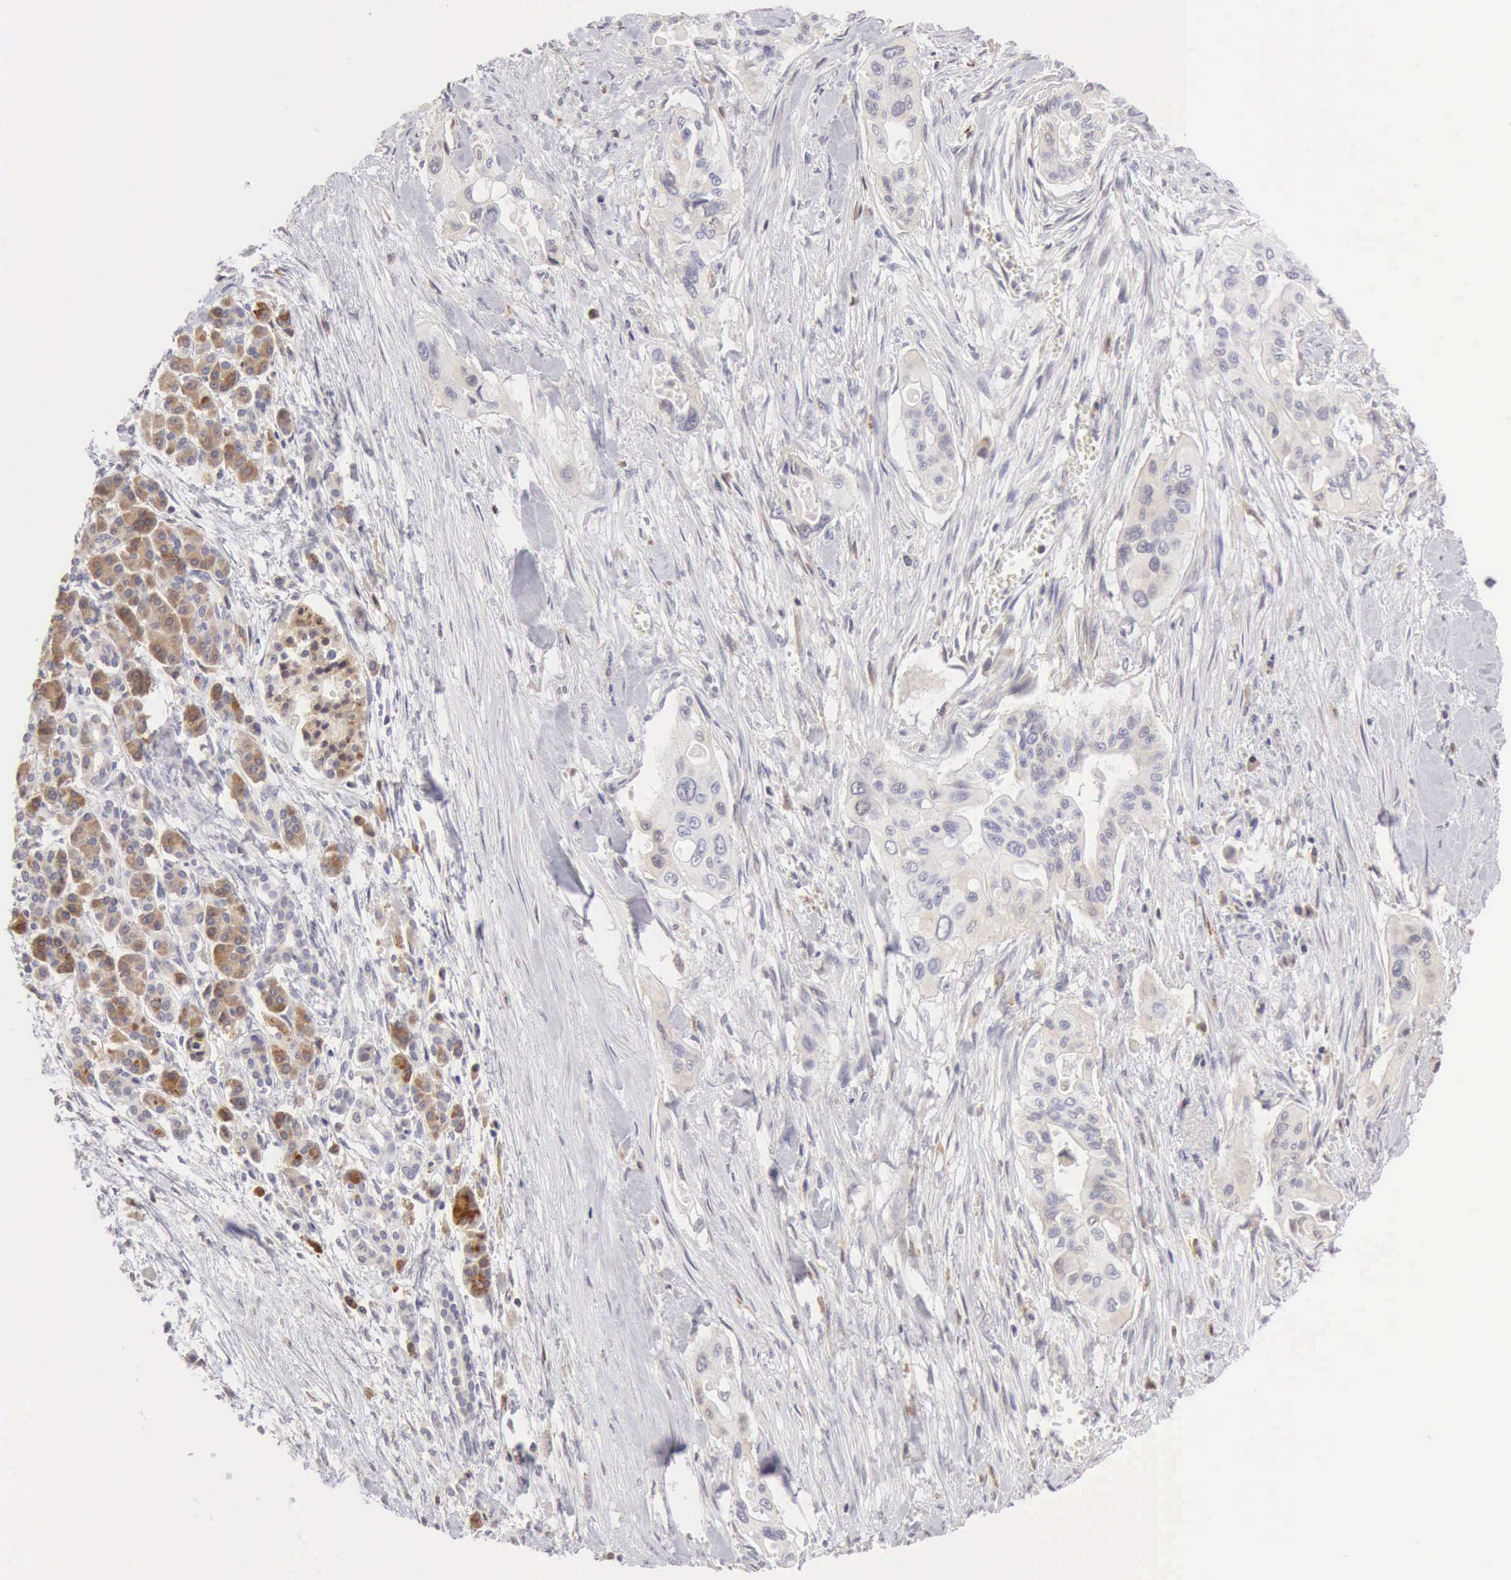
{"staining": {"intensity": "weak", "quantity": "<25%", "location": "cytoplasmic/membranous"}, "tissue": "pancreatic cancer", "cell_type": "Tumor cells", "image_type": "cancer", "snomed": [{"axis": "morphology", "description": "Adenocarcinoma, NOS"}, {"axis": "topography", "description": "Pancreas"}], "caption": "Immunohistochemical staining of human adenocarcinoma (pancreatic) demonstrates no significant staining in tumor cells.", "gene": "RNASE1", "patient": {"sex": "male", "age": 77}}